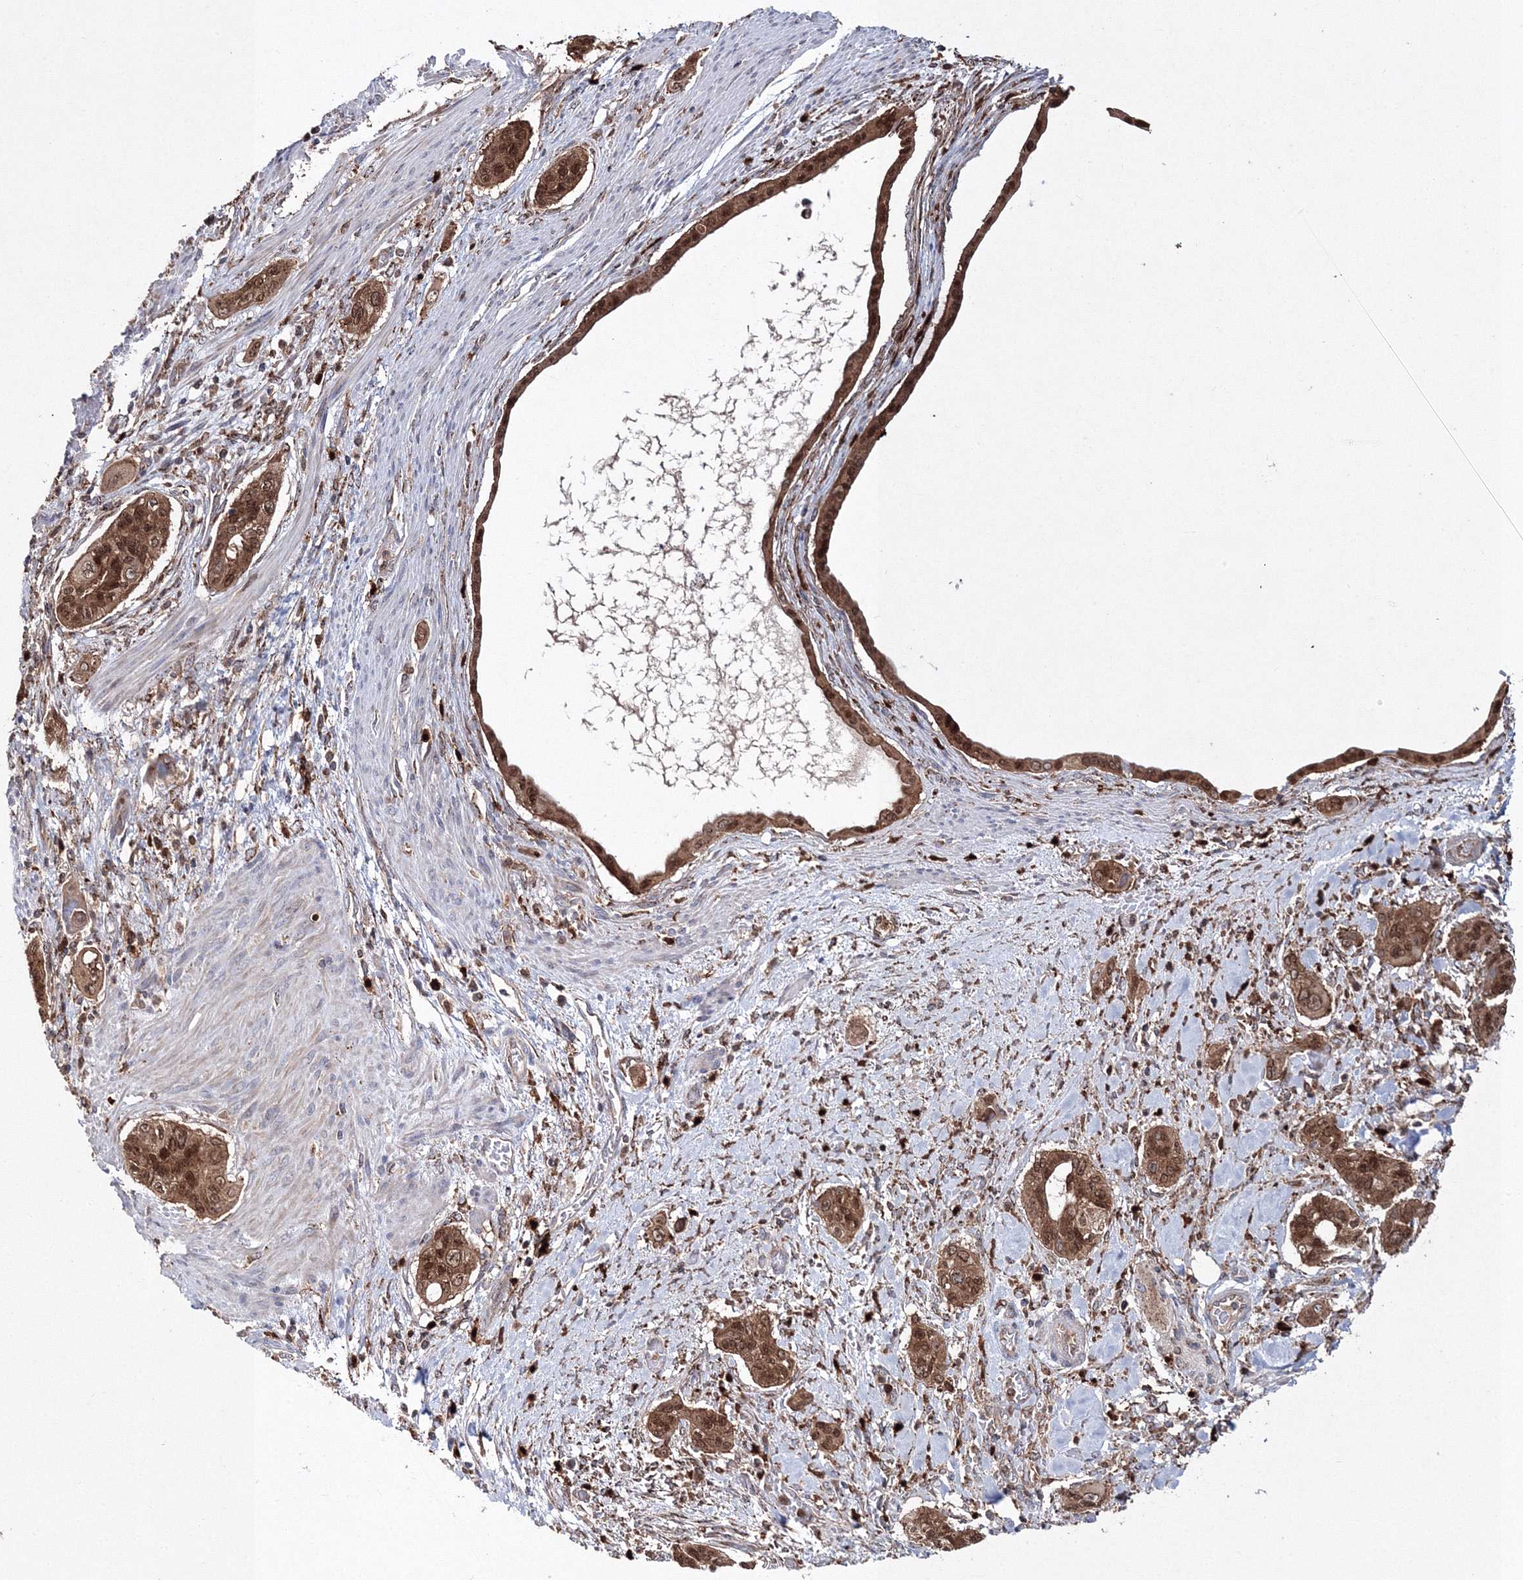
{"staining": {"intensity": "strong", "quantity": ">75%", "location": "cytoplasmic/membranous,nuclear"}, "tissue": "pancreatic cancer", "cell_type": "Tumor cells", "image_type": "cancer", "snomed": [{"axis": "morphology", "description": "Adenocarcinoma, NOS"}, {"axis": "topography", "description": "Pancreas"}], "caption": "Protein staining of pancreatic adenocarcinoma tissue exhibits strong cytoplasmic/membranous and nuclear expression in about >75% of tumor cells. The staining was performed using DAB to visualize the protein expression in brown, while the nuclei were stained in blue with hematoxylin (Magnification: 20x).", "gene": "ARCN1", "patient": {"sex": "male", "age": 77}}